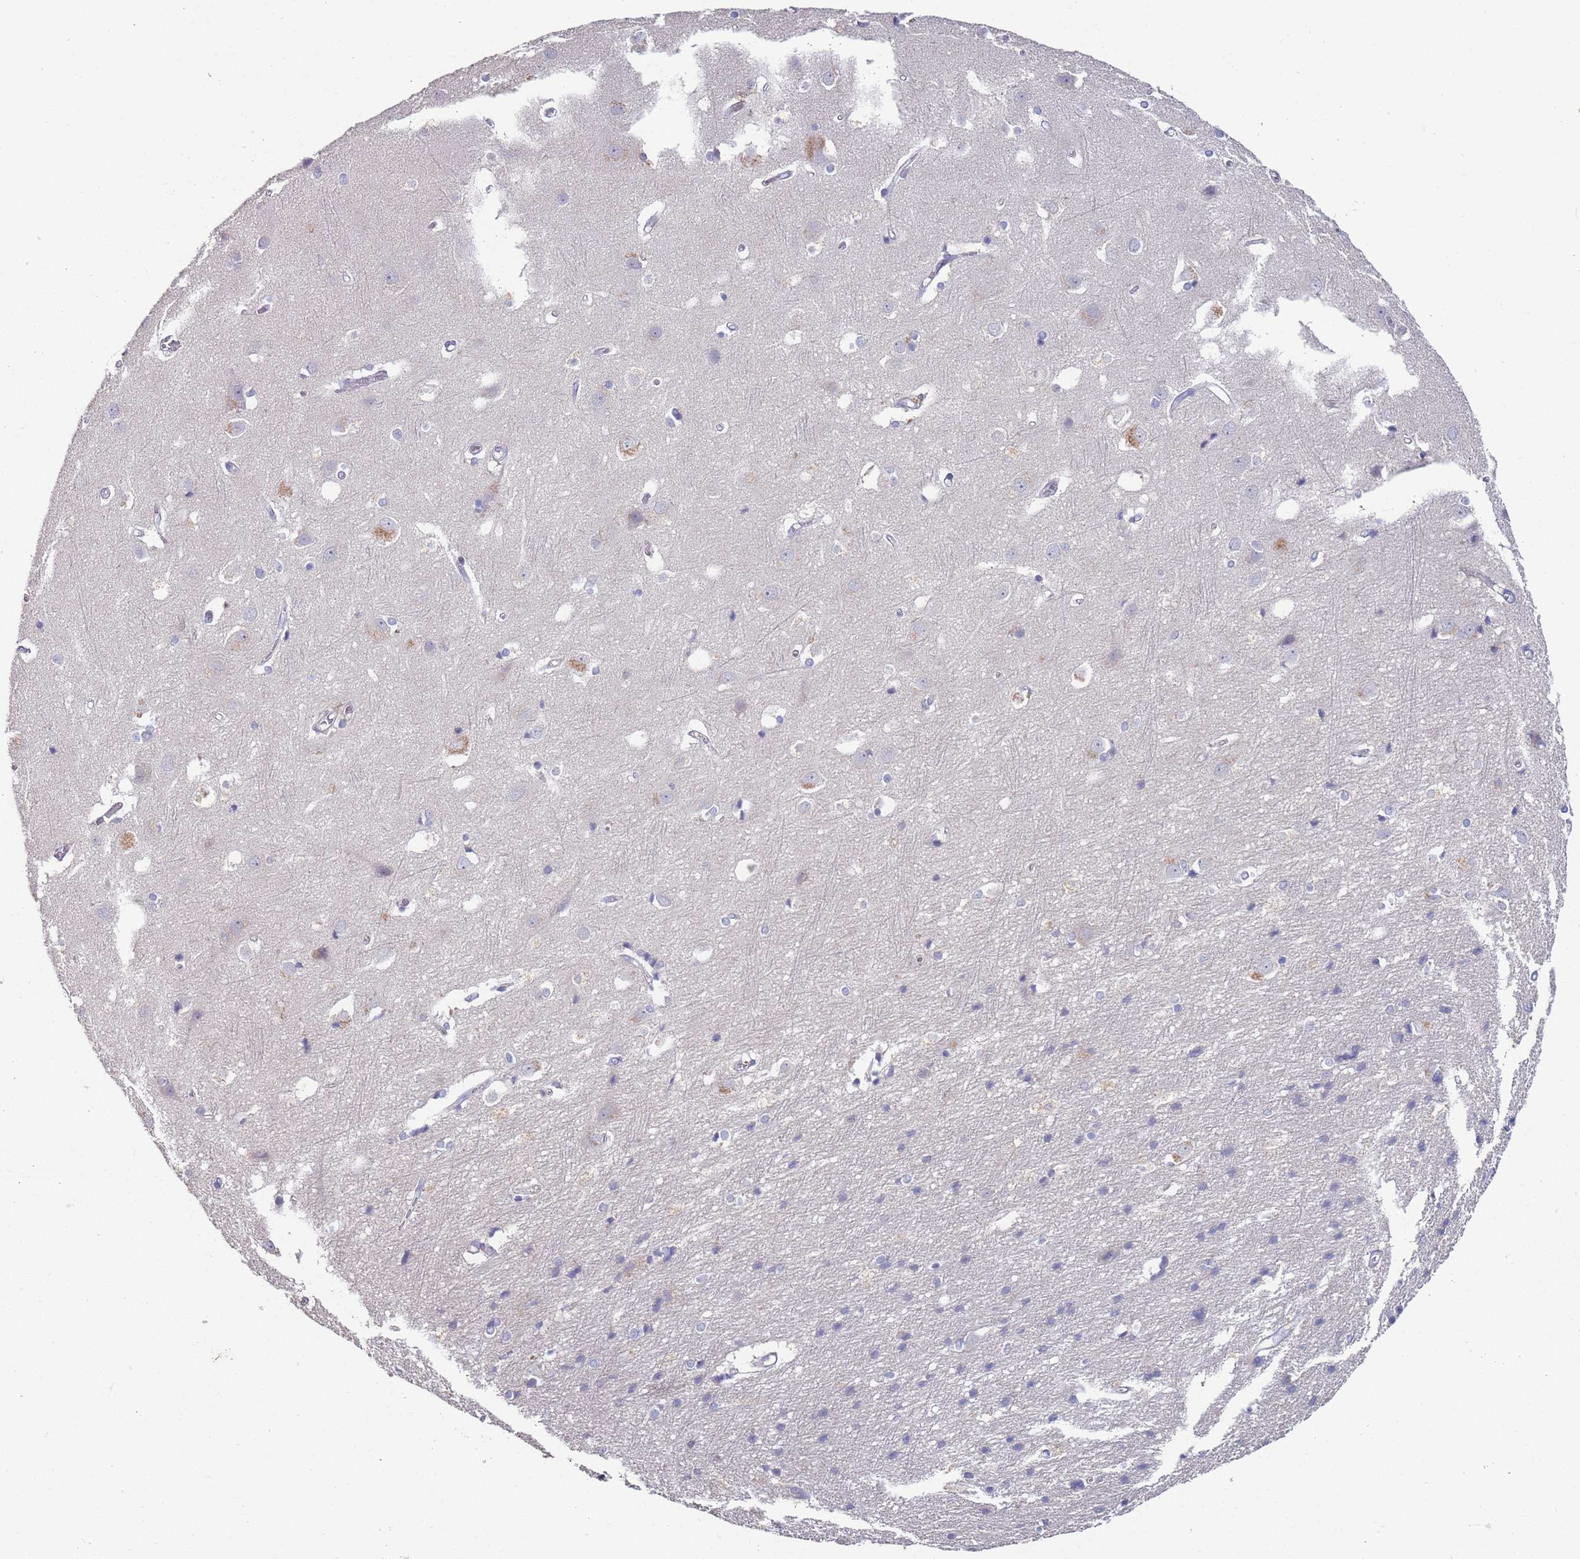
{"staining": {"intensity": "negative", "quantity": "none", "location": "none"}, "tissue": "cerebral cortex", "cell_type": "Endothelial cells", "image_type": "normal", "snomed": [{"axis": "morphology", "description": "Normal tissue, NOS"}, {"axis": "topography", "description": "Cerebral cortex"}], "caption": "Endothelial cells show no significant staining in unremarkable cerebral cortex. (DAB (3,3'-diaminobenzidine) IHC visualized using brightfield microscopy, high magnification).", "gene": "LACC1", "patient": {"sex": "male", "age": 54}}